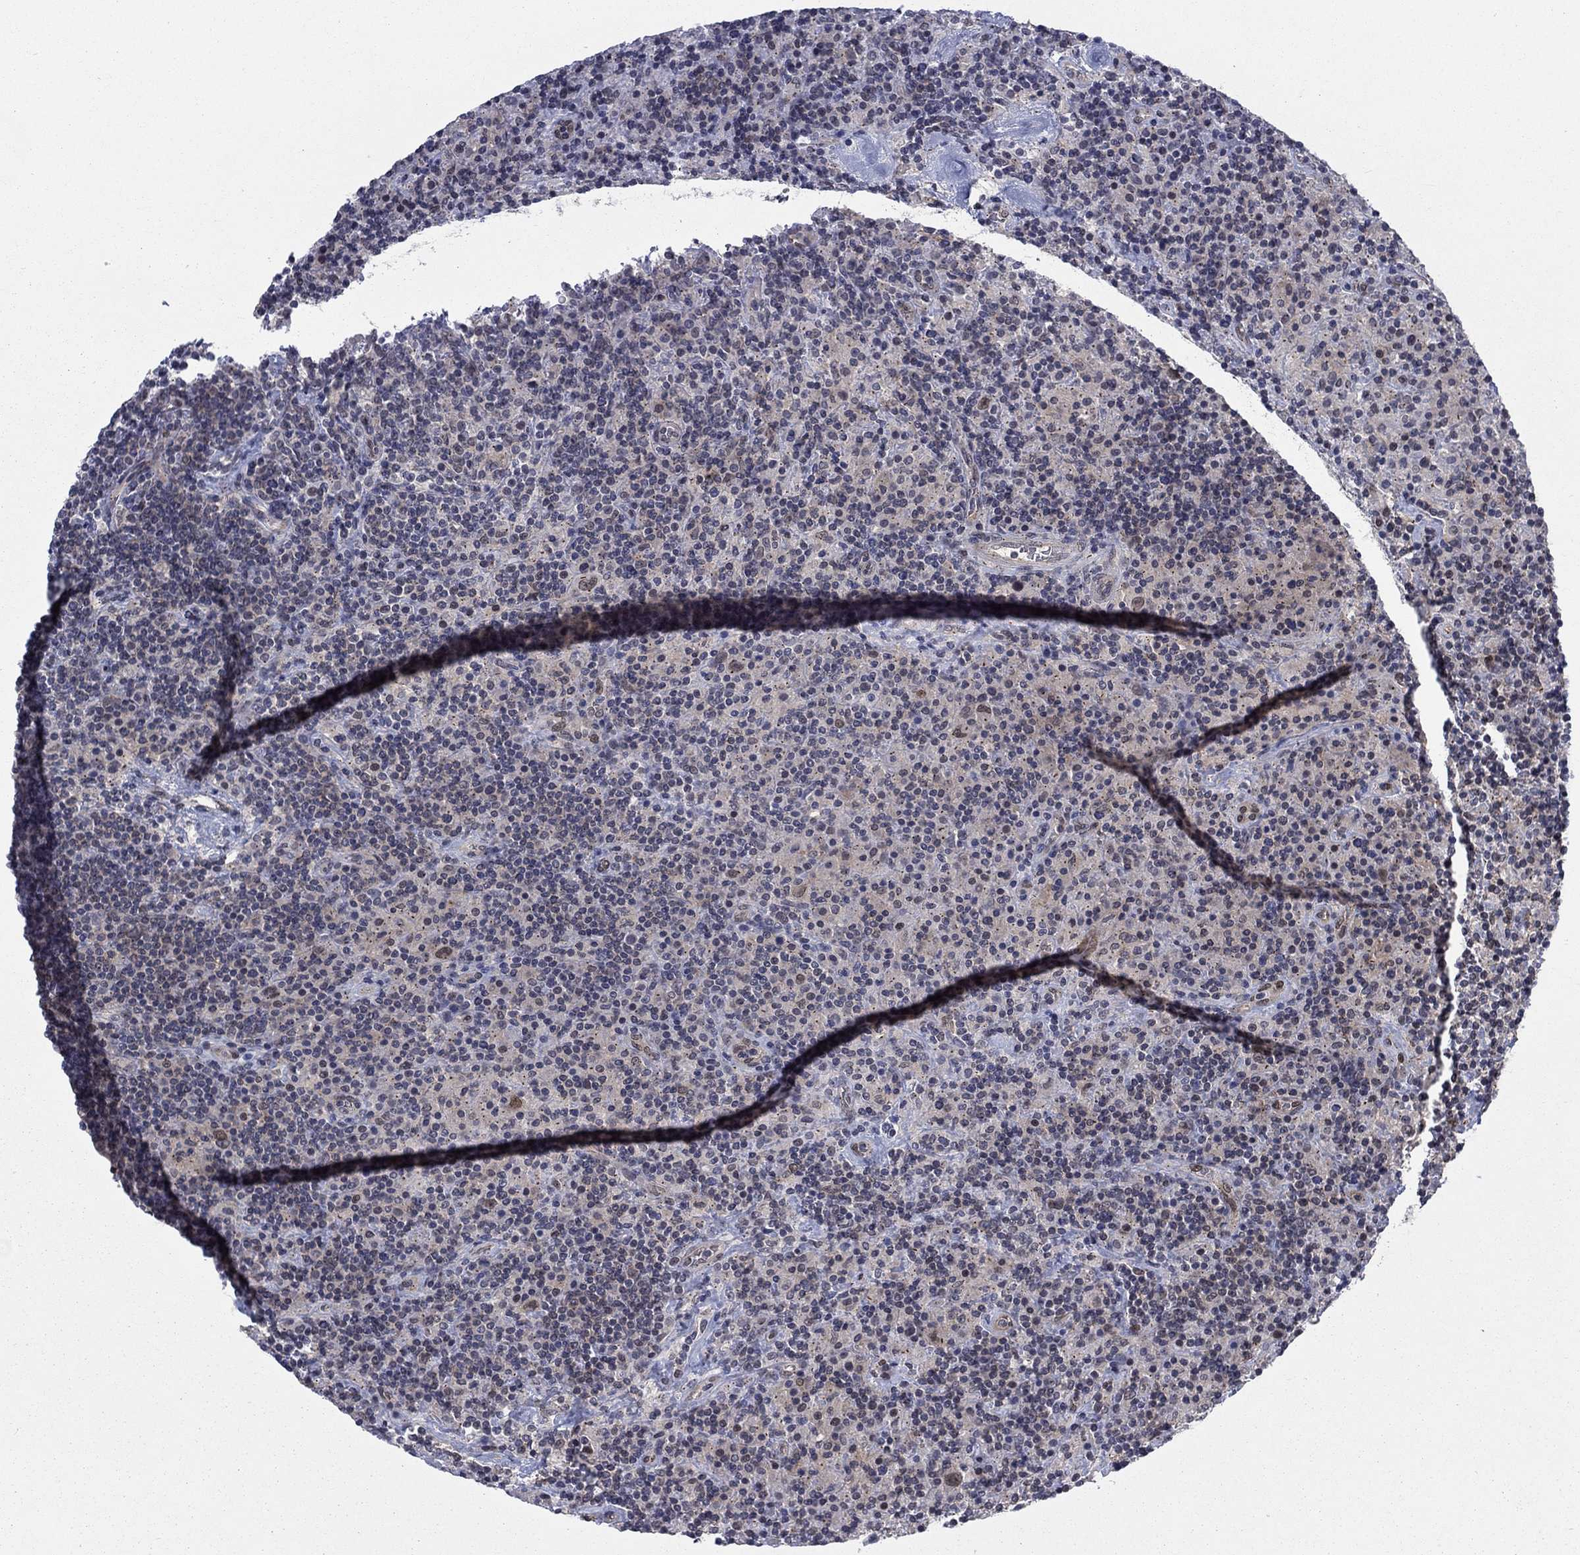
{"staining": {"intensity": "weak", "quantity": ">75%", "location": "cytoplasmic/membranous"}, "tissue": "lymphoma", "cell_type": "Tumor cells", "image_type": "cancer", "snomed": [{"axis": "morphology", "description": "Hodgkin's disease, NOS"}, {"axis": "topography", "description": "Lymph node"}], "caption": "This histopathology image displays immunohistochemistry staining of lymphoma, with low weak cytoplasmic/membranous staining in approximately >75% of tumor cells.", "gene": "SH3RF1", "patient": {"sex": "male", "age": 70}}